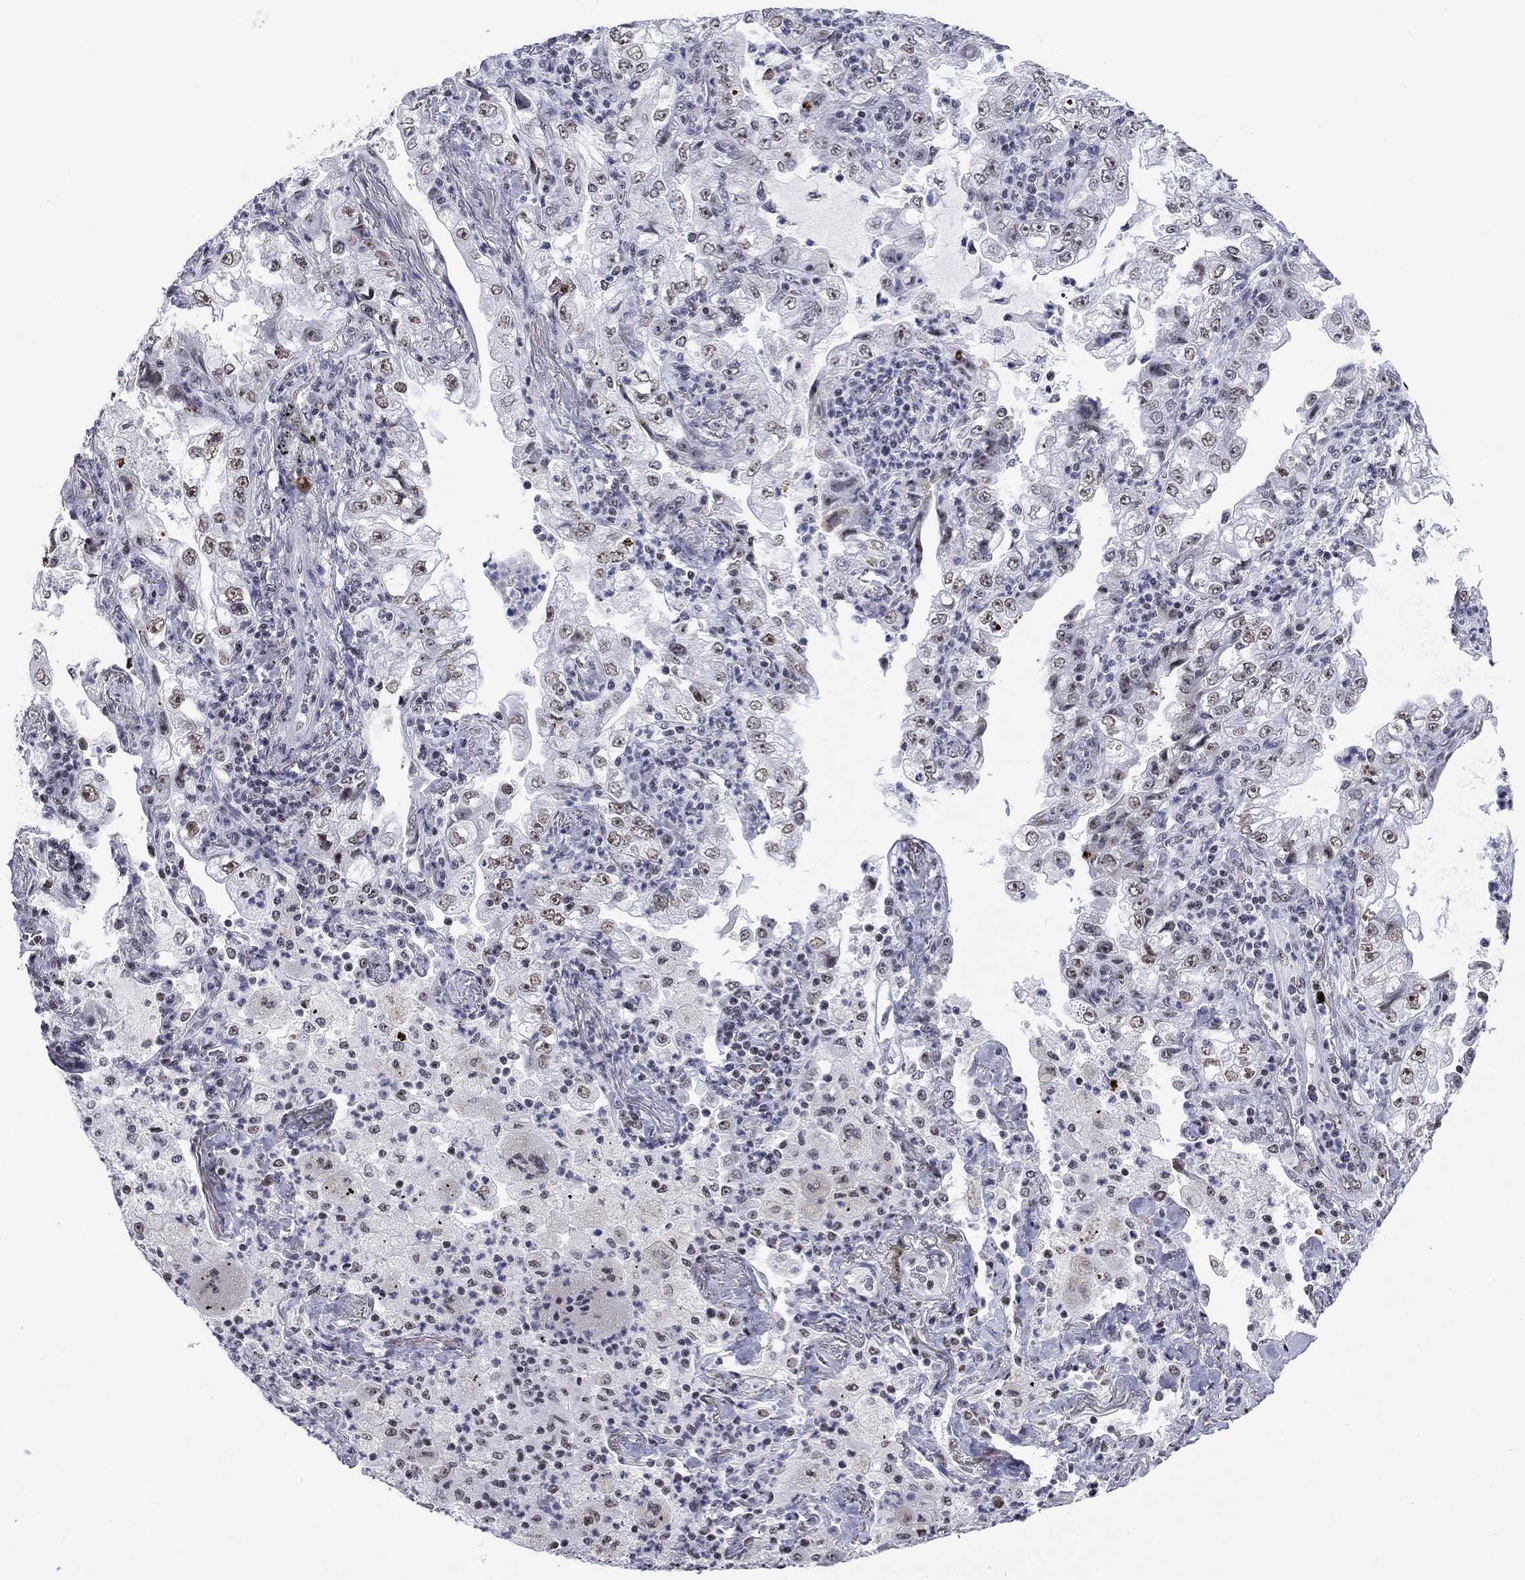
{"staining": {"intensity": "moderate", "quantity": "<25%", "location": "nuclear"}, "tissue": "lung cancer", "cell_type": "Tumor cells", "image_type": "cancer", "snomed": [{"axis": "morphology", "description": "Adenocarcinoma, NOS"}, {"axis": "topography", "description": "Lung"}], "caption": "Adenocarcinoma (lung) tissue displays moderate nuclear staining in approximately <25% of tumor cells The staining was performed using DAB to visualize the protein expression in brown, while the nuclei were stained in blue with hematoxylin (Magnification: 20x).", "gene": "CSRNP3", "patient": {"sex": "female", "age": 73}}